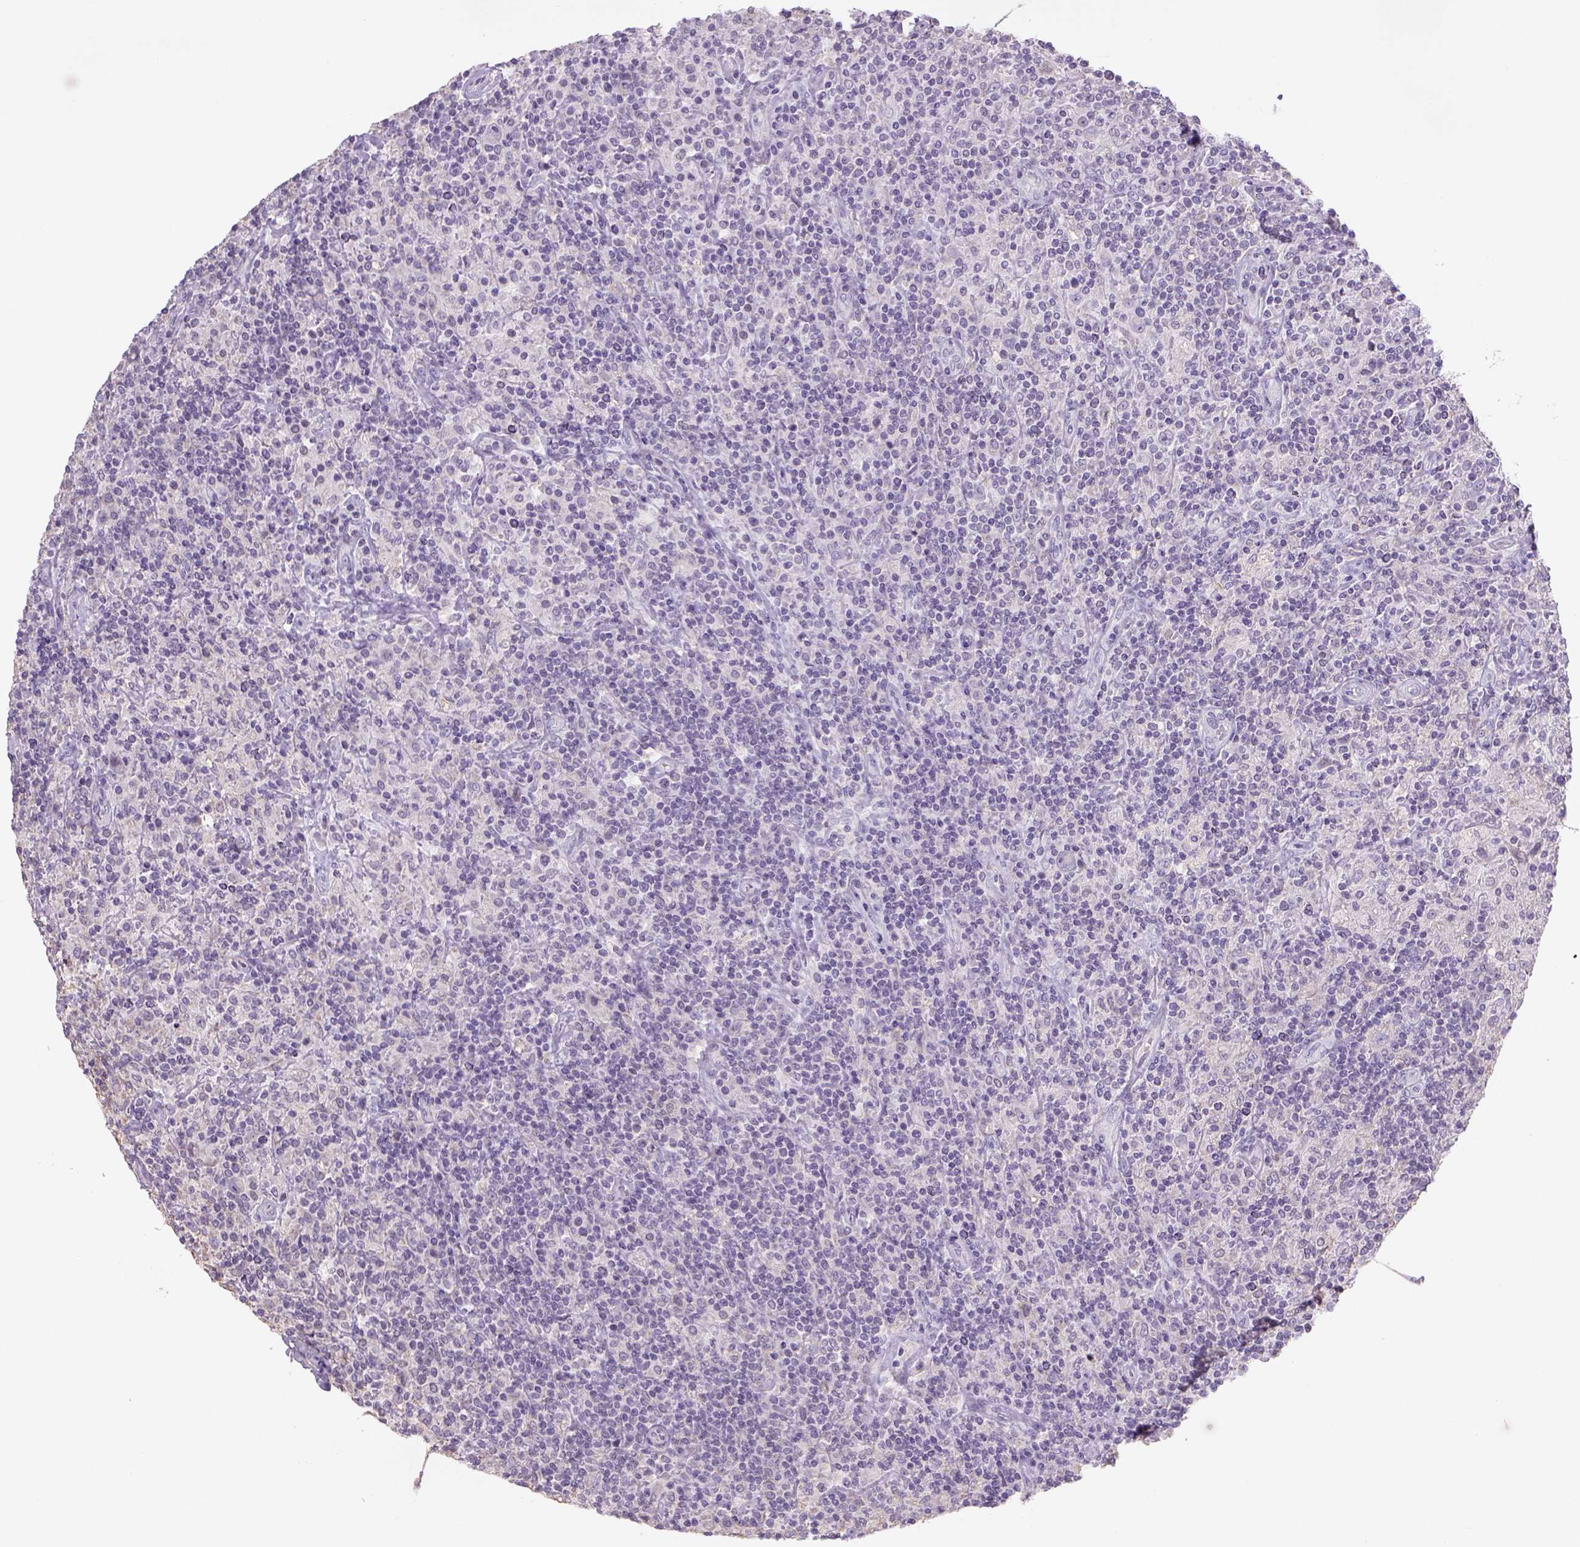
{"staining": {"intensity": "negative", "quantity": "none", "location": "none"}, "tissue": "lymphoma", "cell_type": "Tumor cells", "image_type": "cancer", "snomed": [{"axis": "morphology", "description": "Hodgkin's disease, NOS"}, {"axis": "topography", "description": "Lymph node"}], "caption": "The histopathology image reveals no significant expression in tumor cells of Hodgkin's disease.", "gene": "NAALAD2", "patient": {"sex": "male", "age": 70}}